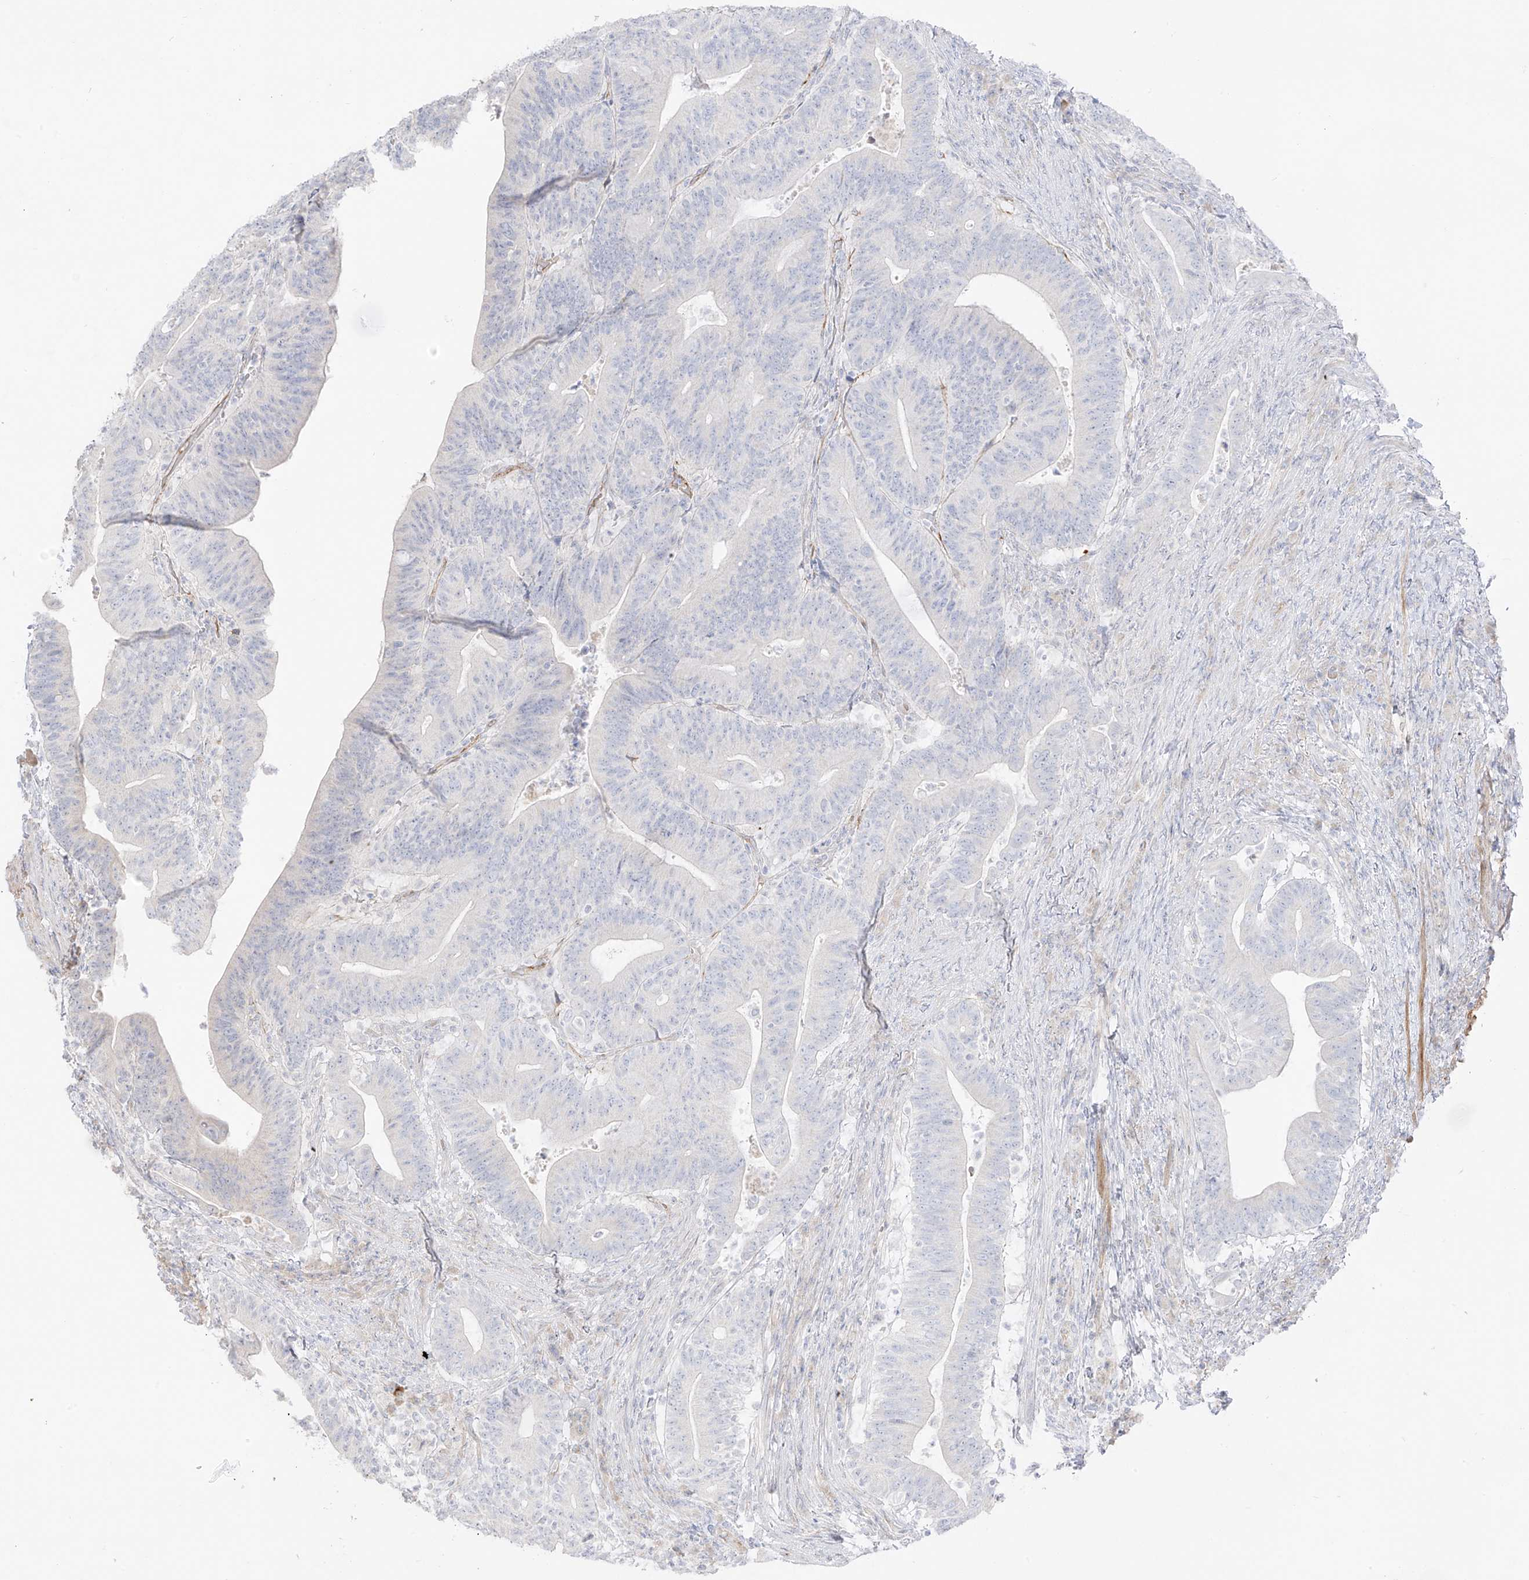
{"staining": {"intensity": "negative", "quantity": "none", "location": "none"}, "tissue": "colorectal cancer", "cell_type": "Tumor cells", "image_type": "cancer", "snomed": [{"axis": "morphology", "description": "Adenocarcinoma, NOS"}, {"axis": "topography", "description": "Colon"}], "caption": "Colorectal cancer was stained to show a protein in brown. There is no significant staining in tumor cells.", "gene": "C11orf87", "patient": {"sex": "female", "age": 66}}